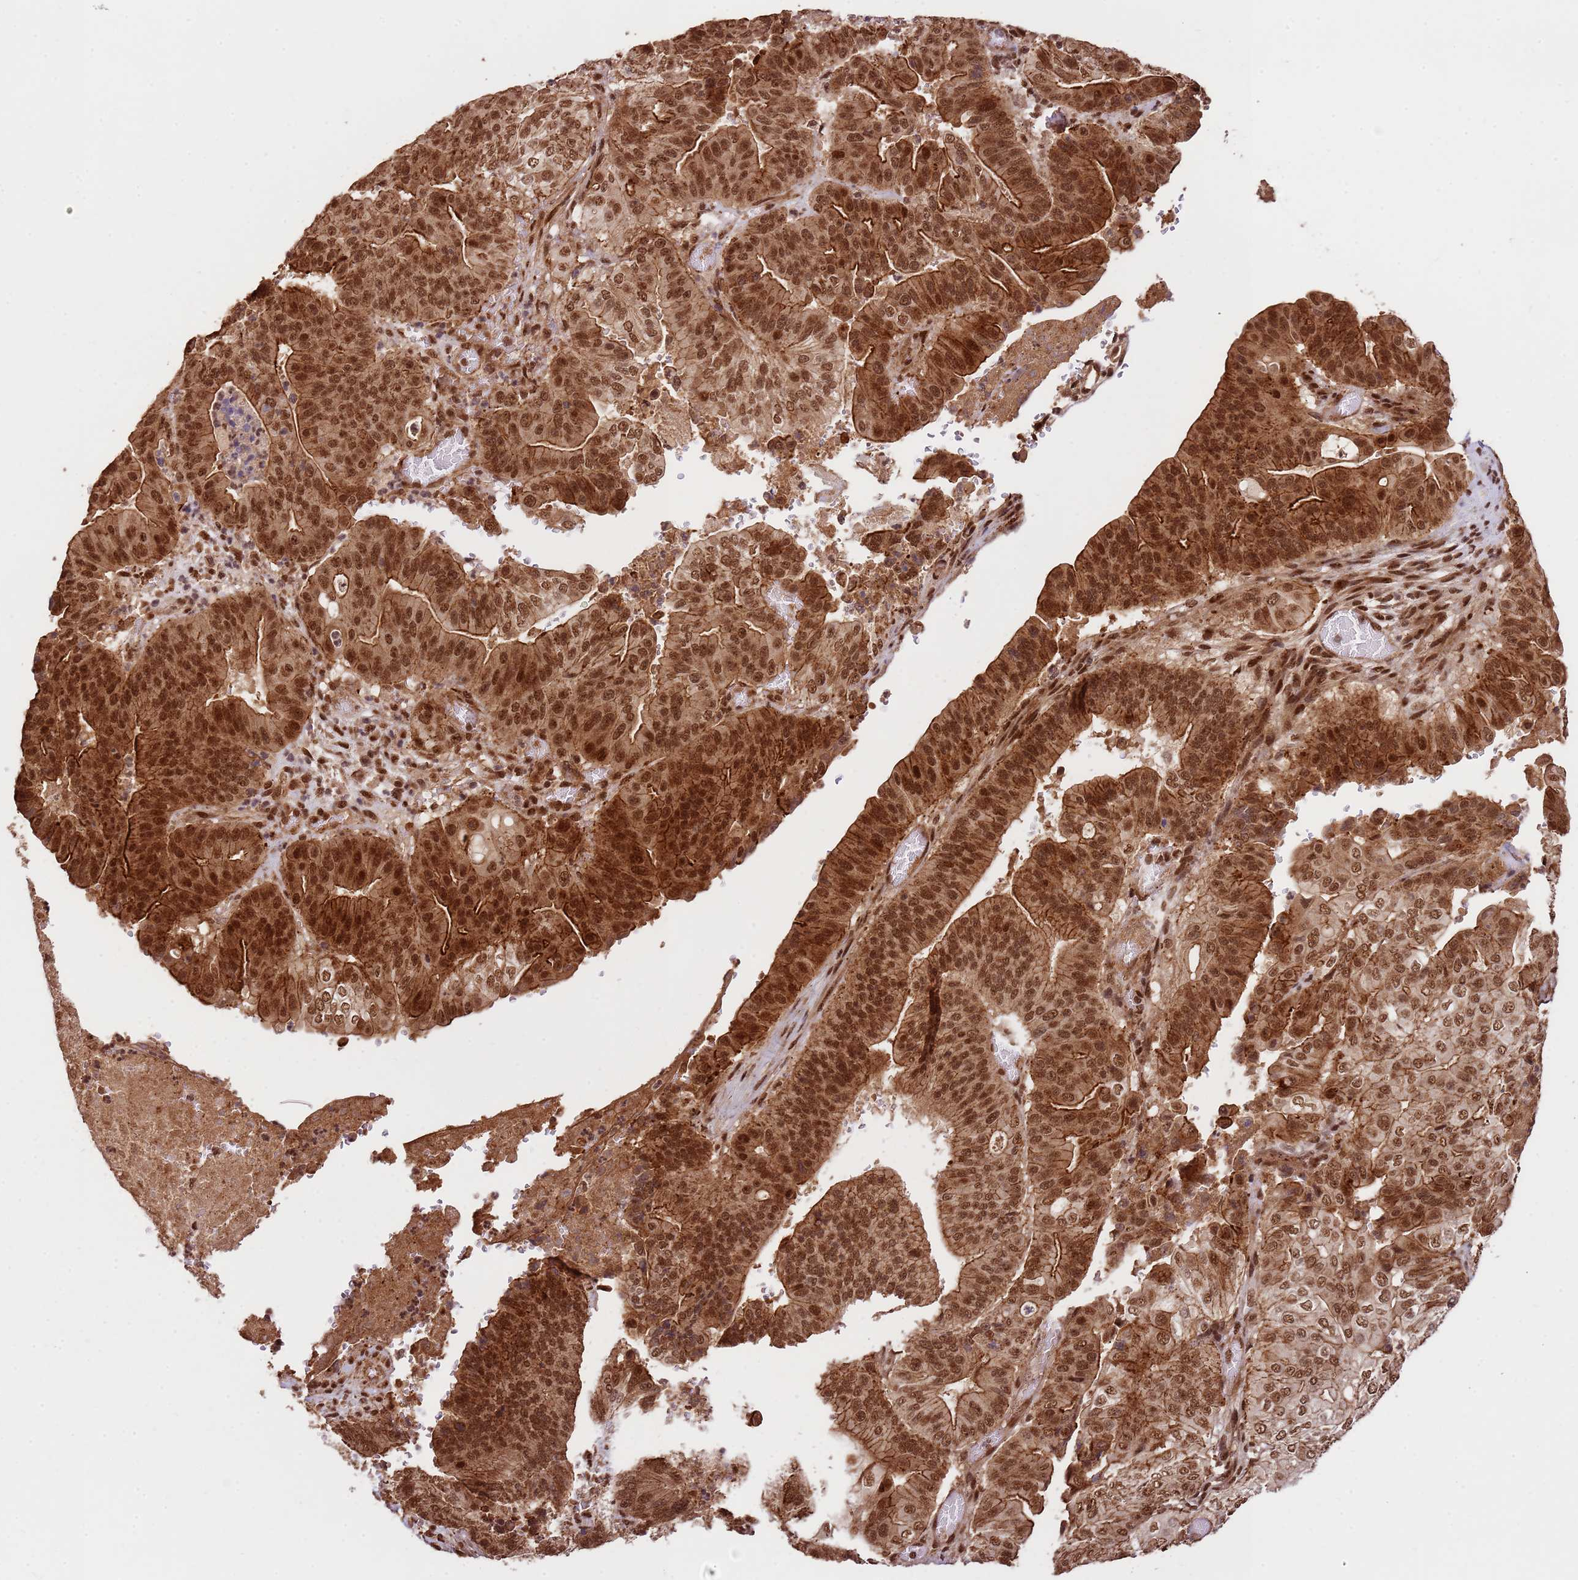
{"staining": {"intensity": "strong", "quantity": ">75%", "location": "cytoplasmic/membranous,nuclear"}, "tissue": "pancreatic cancer", "cell_type": "Tumor cells", "image_type": "cancer", "snomed": [{"axis": "morphology", "description": "Adenocarcinoma, NOS"}, {"axis": "topography", "description": "Pancreas"}], "caption": "Adenocarcinoma (pancreatic) stained with a protein marker exhibits strong staining in tumor cells.", "gene": "ZBTB12", "patient": {"sex": "female", "age": 77}}